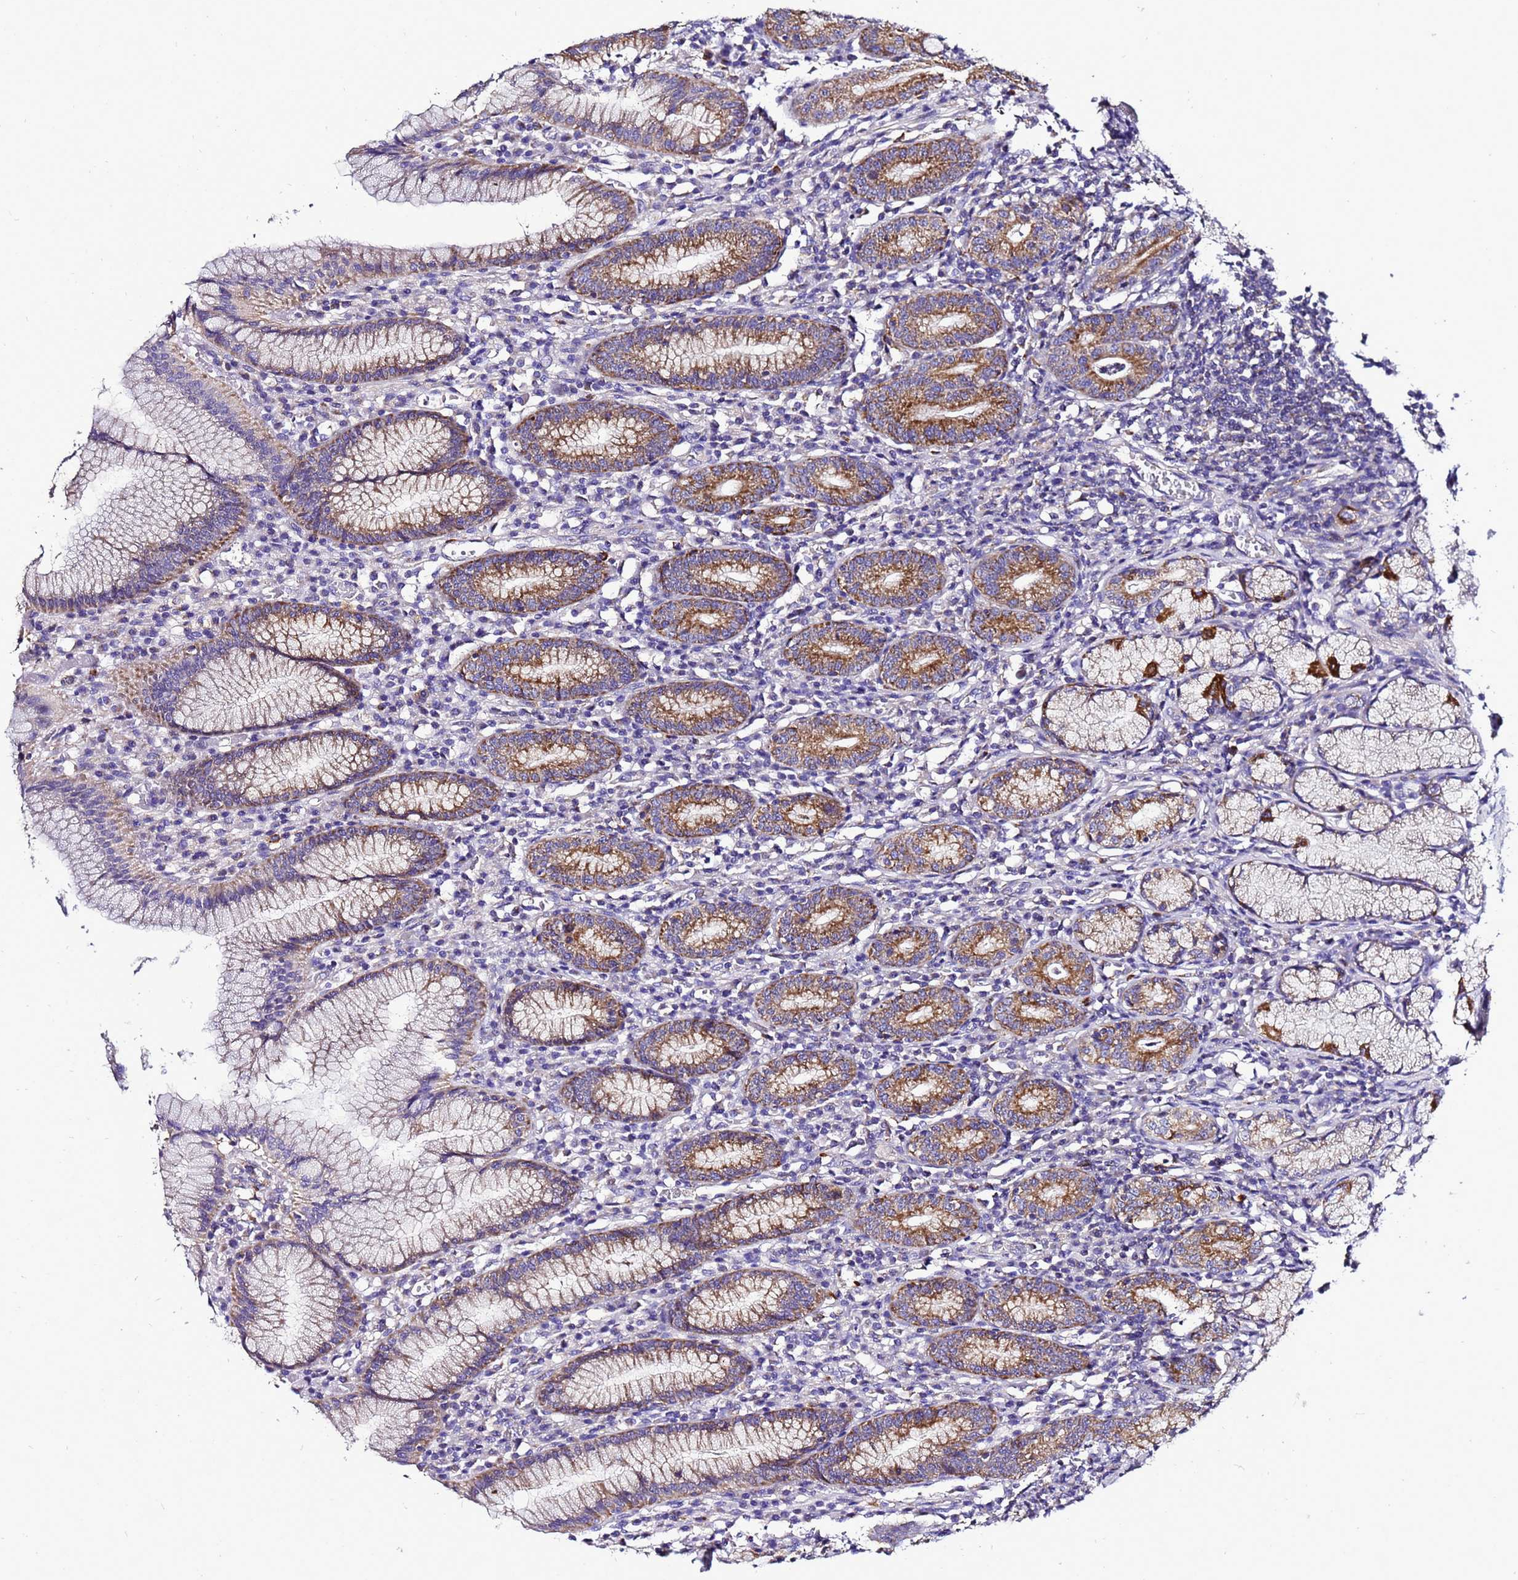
{"staining": {"intensity": "moderate", "quantity": ">75%", "location": "cytoplasmic/membranous"}, "tissue": "stomach", "cell_type": "Glandular cells", "image_type": "normal", "snomed": [{"axis": "morphology", "description": "Normal tissue, NOS"}, {"axis": "topography", "description": "Stomach"}], "caption": "IHC of benign human stomach displays medium levels of moderate cytoplasmic/membranous staining in about >75% of glandular cells. (Brightfield microscopy of DAB IHC at high magnification).", "gene": "HIGD2A", "patient": {"sex": "male", "age": 55}}